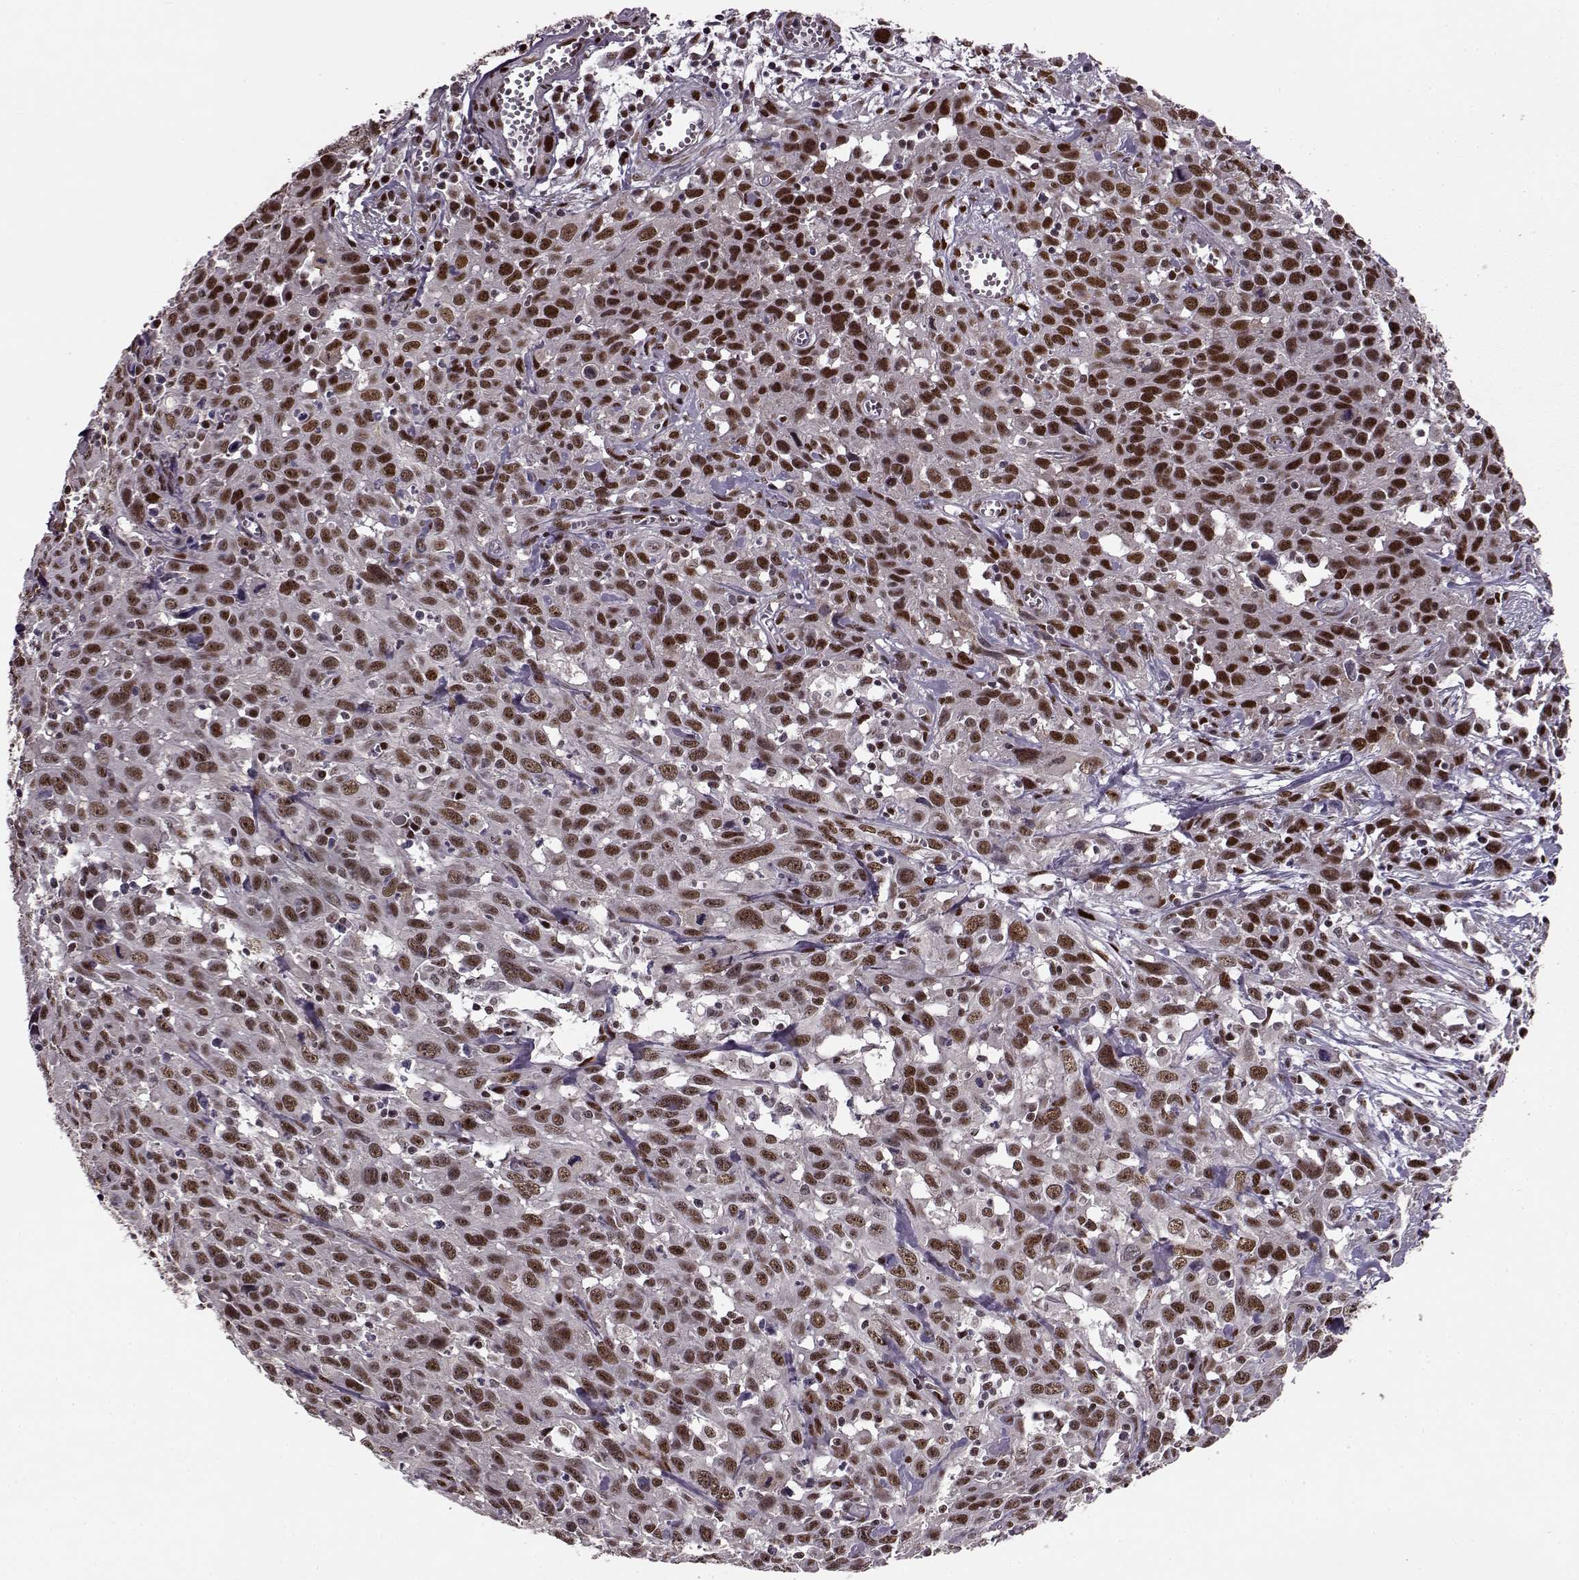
{"staining": {"intensity": "strong", "quantity": ">75%", "location": "nuclear"}, "tissue": "cervical cancer", "cell_type": "Tumor cells", "image_type": "cancer", "snomed": [{"axis": "morphology", "description": "Squamous cell carcinoma, NOS"}, {"axis": "topography", "description": "Cervix"}], "caption": "Protein expression analysis of squamous cell carcinoma (cervical) shows strong nuclear expression in about >75% of tumor cells.", "gene": "FTO", "patient": {"sex": "female", "age": 38}}